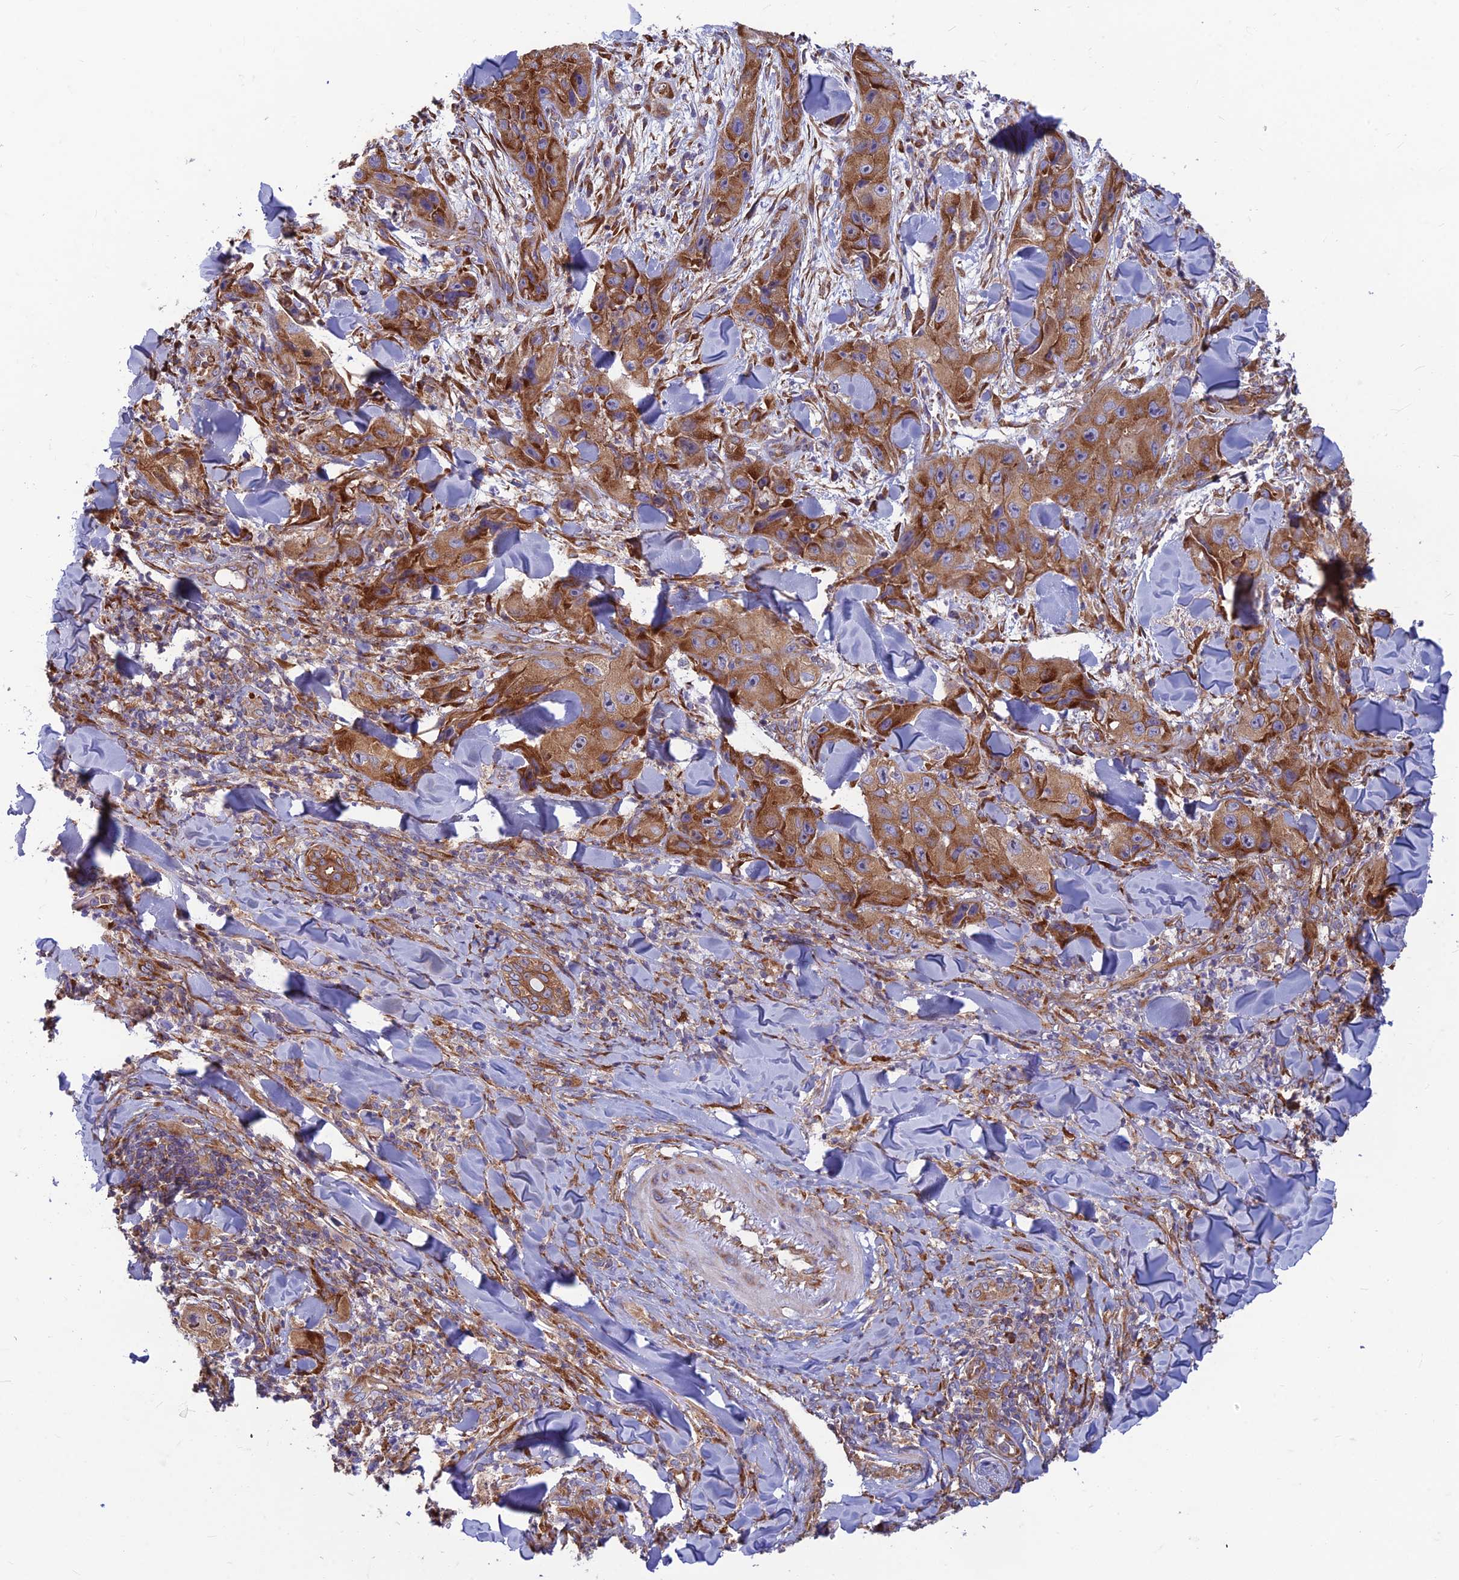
{"staining": {"intensity": "moderate", "quantity": ">75%", "location": "cytoplasmic/membranous"}, "tissue": "skin cancer", "cell_type": "Tumor cells", "image_type": "cancer", "snomed": [{"axis": "morphology", "description": "Squamous cell carcinoma, NOS"}, {"axis": "topography", "description": "Skin"}, {"axis": "topography", "description": "Subcutis"}], "caption": "DAB immunohistochemical staining of skin cancer (squamous cell carcinoma) reveals moderate cytoplasmic/membranous protein positivity in about >75% of tumor cells.", "gene": "RPL17-C18orf32", "patient": {"sex": "male", "age": 73}}